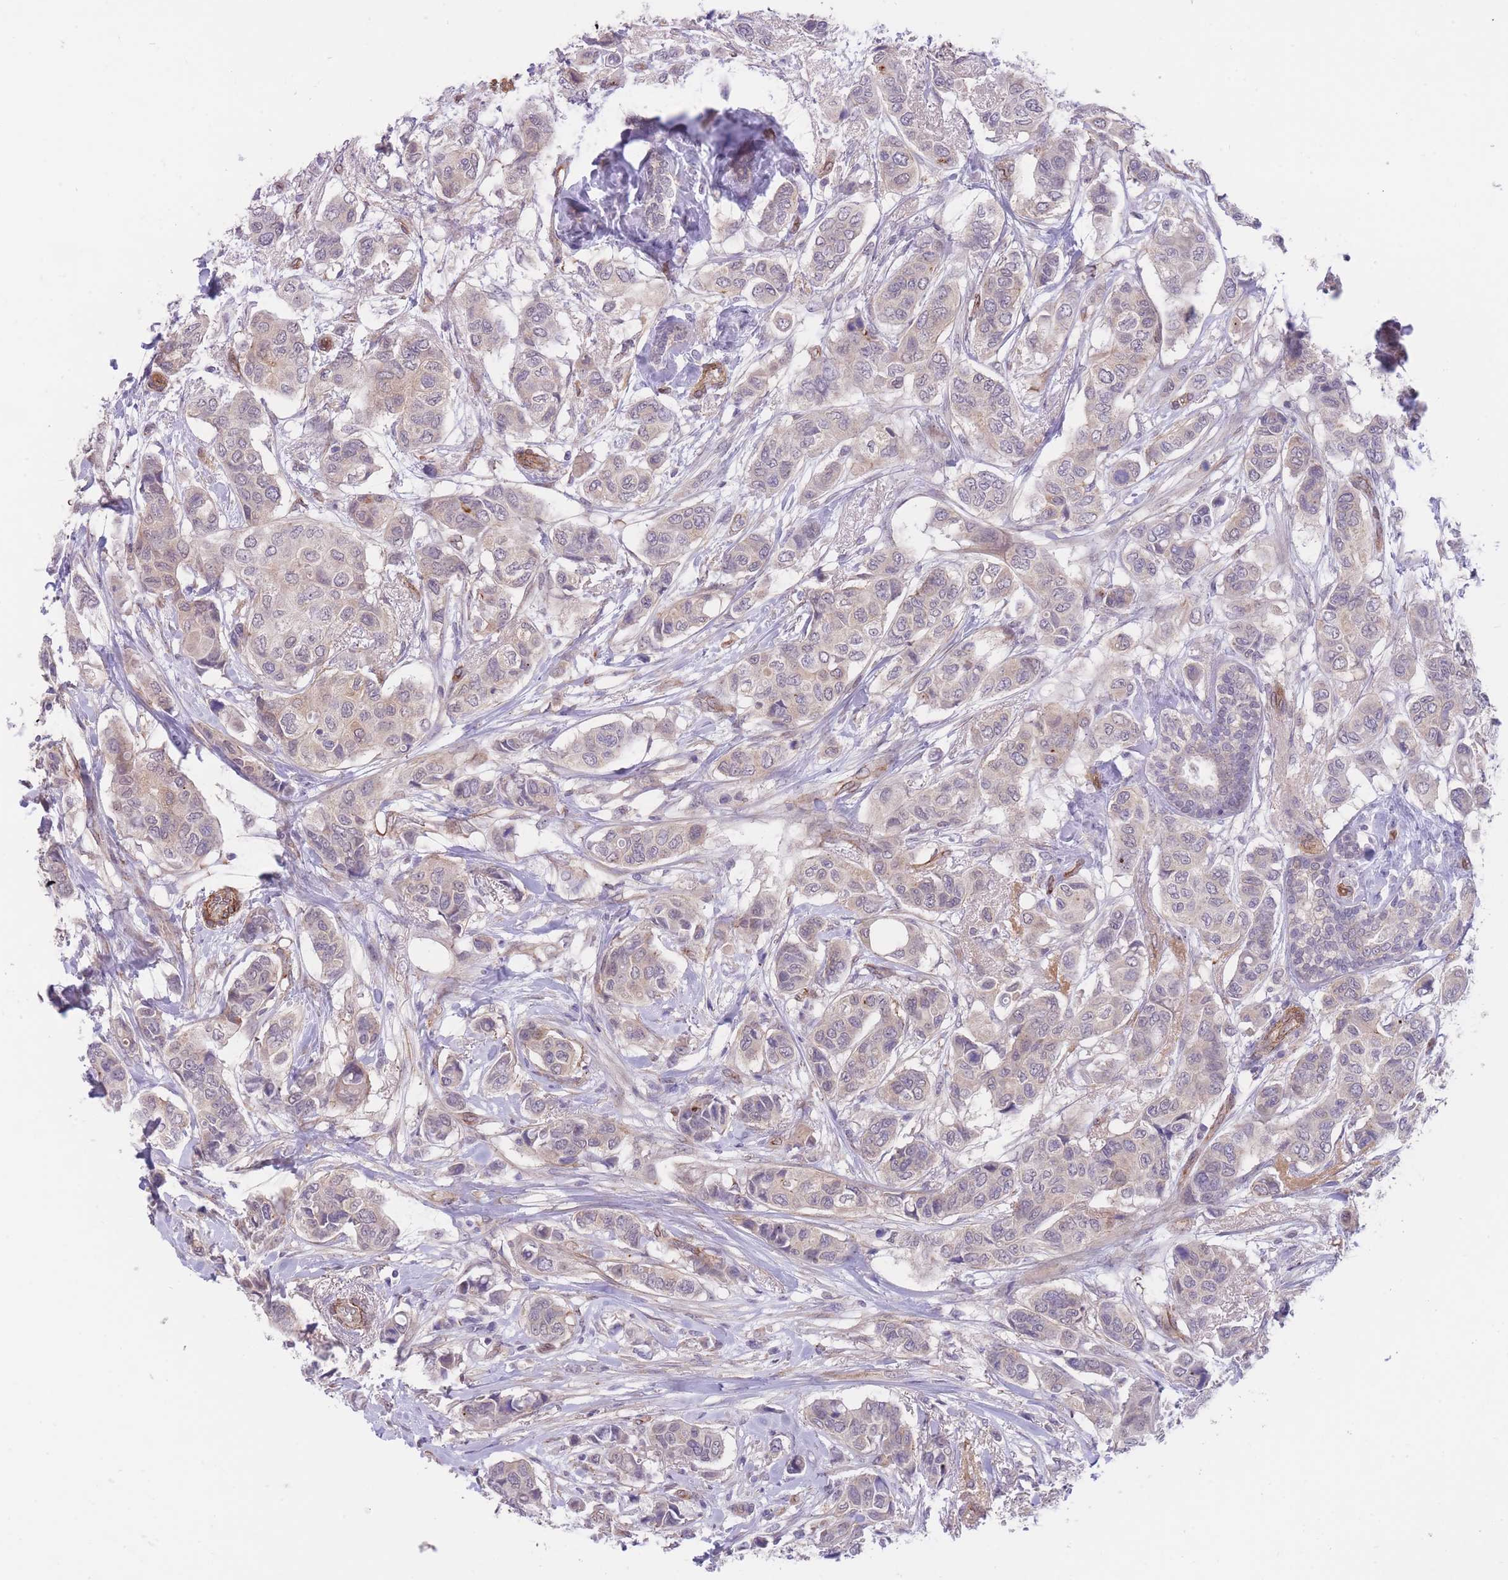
{"staining": {"intensity": "weak", "quantity": "<25%", "location": "cytoplasmic/membranous"}, "tissue": "breast cancer", "cell_type": "Tumor cells", "image_type": "cancer", "snomed": [{"axis": "morphology", "description": "Lobular carcinoma"}, {"axis": "topography", "description": "Breast"}], "caption": "The immunohistochemistry (IHC) micrograph has no significant positivity in tumor cells of breast cancer tissue.", "gene": "QTRT1", "patient": {"sex": "female", "age": 51}}